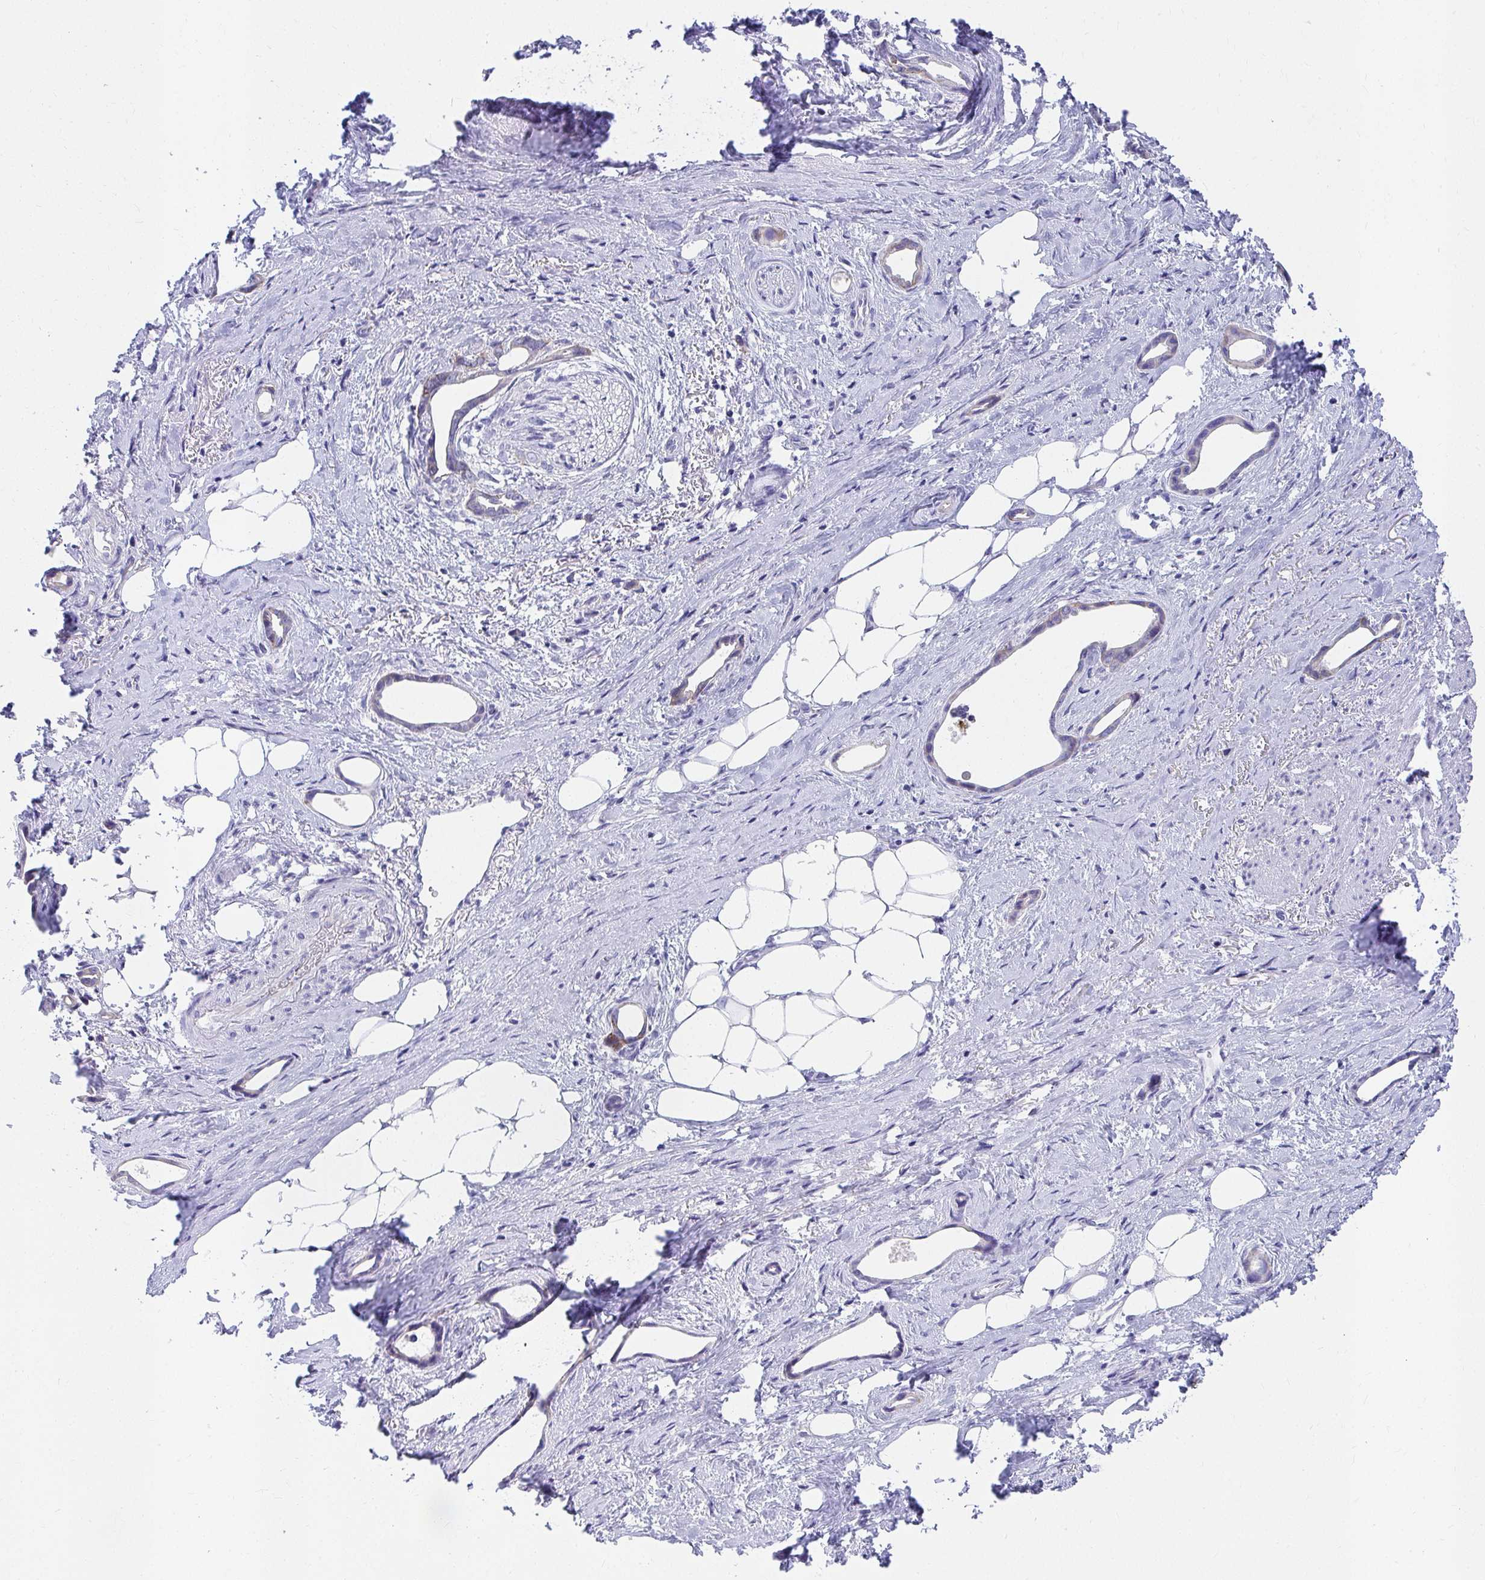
{"staining": {"intensity": "weak", "quantity": "<25%", "location": "cytoplasmic/membranous"}, "tissue": "stomach cancer", "cell_type": "Tumor cells", "image_type": "cancer", "snomed": [{"axis": "morphology", "description": "Adenocarcinoma, NOS"}, {"axis": "topography", "description": "Stomach, upper"}], "caption": "High magnification brightfield microscopy of stomach cancer stained with DAB (brown) and counterstained with hematoxylin (blue): tumor cells show no significant expression.", "gene": "C19orf81", "patient": {"sex": "male", "age": 62}}